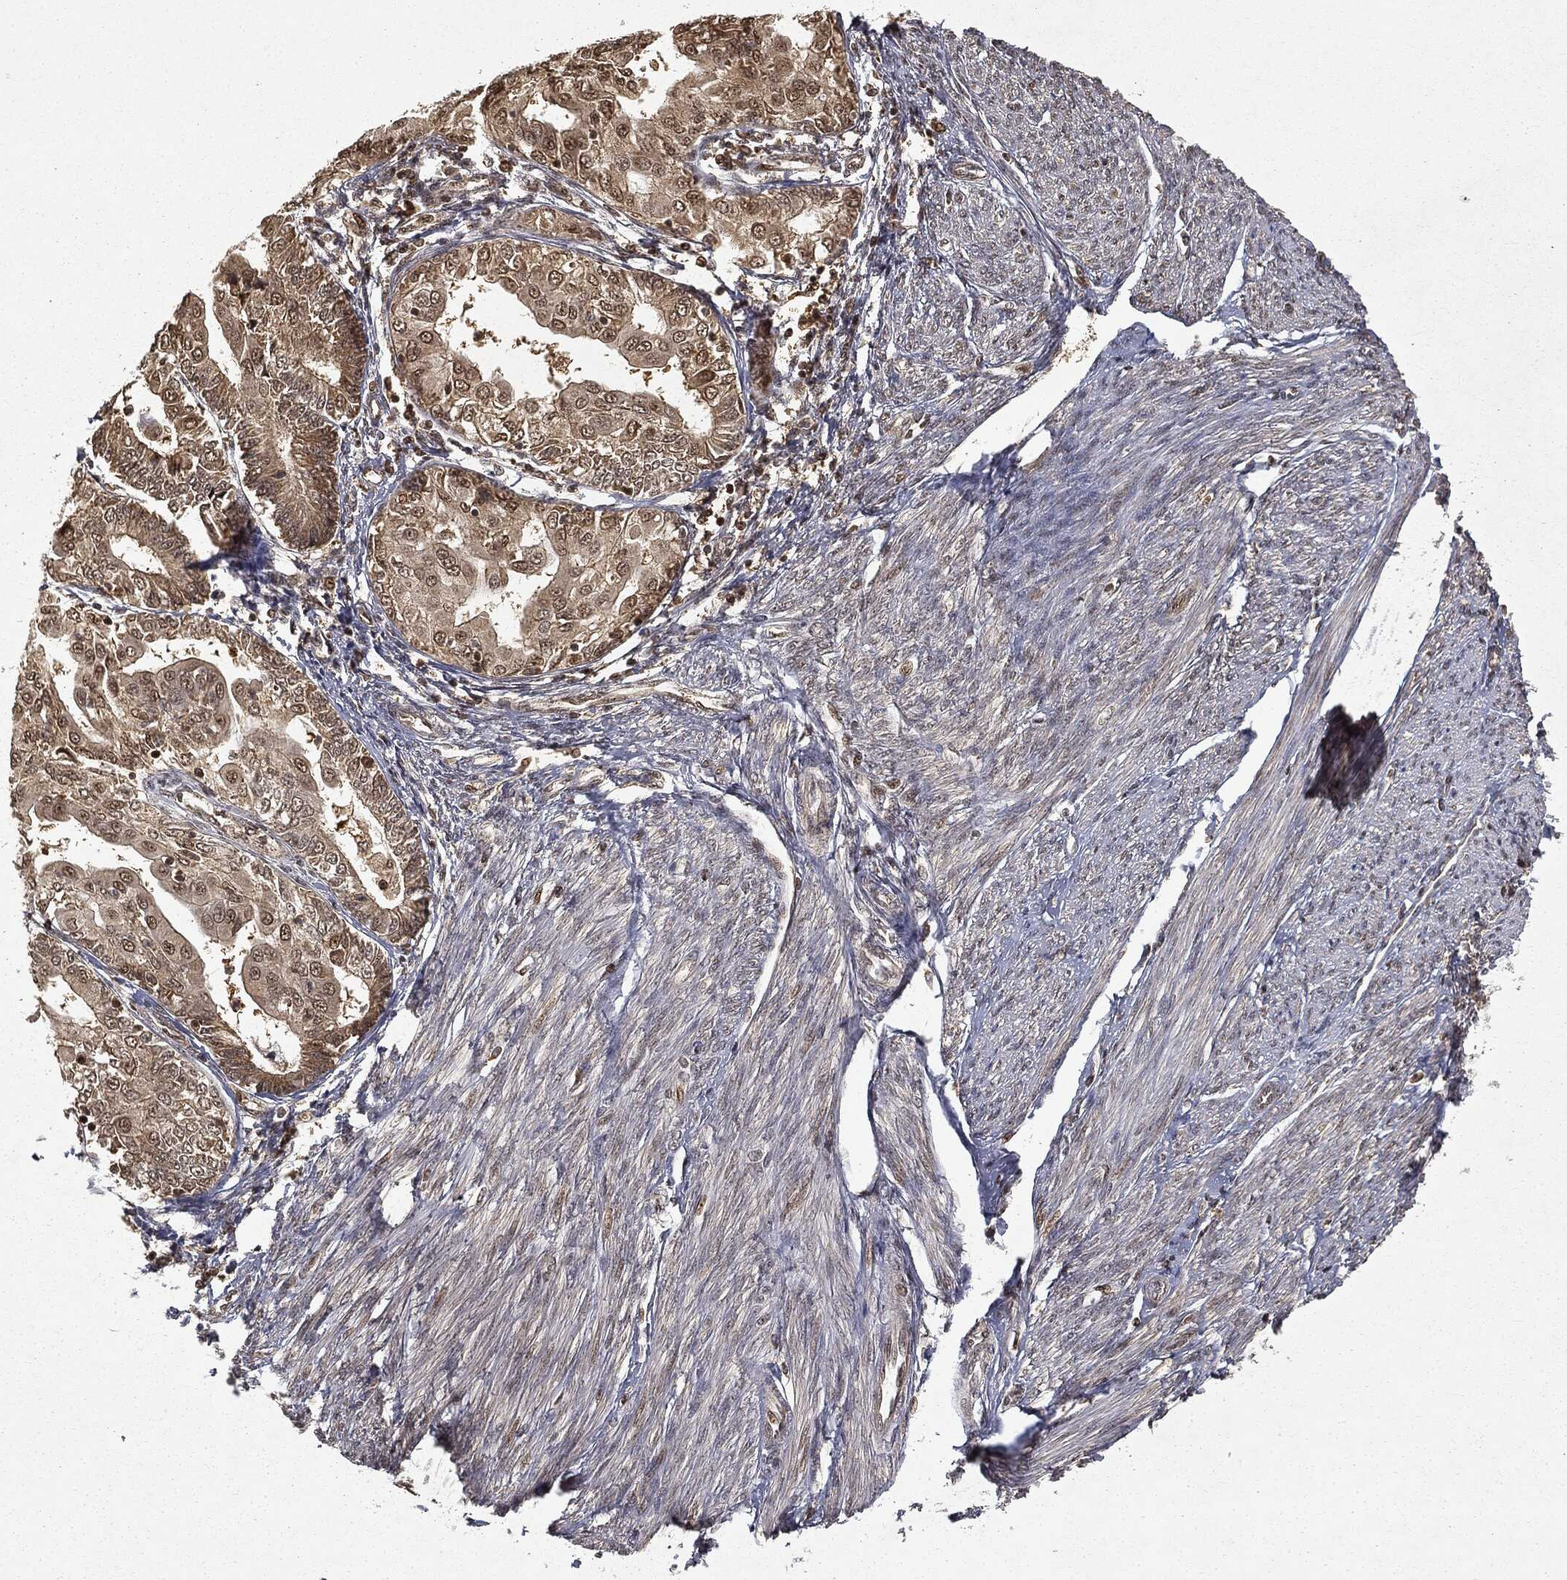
{"staining": {"intensity": "weak", "quantity": ">75%", "location": "cytoplasmic/membranous,nuclear"}, "tissue": "endometrial cancer", "cell_type": "Tumor cells", "image_type": "cancer", "snomed": [{"axis": "morphology", "description": "Adenocarcinoma, NOS"}, {"axis": "topography", "description": "Endometrium"}], "caption": "A histopathology image showing weak cytoplasmic/membranous and nuclear expression in about >75% of tumor cells in endometrial cancer, as visualized by brown immunohistochemical staining.", "gene": "ZNHIT6", "patient": {"sex": "female", "age": 68}}